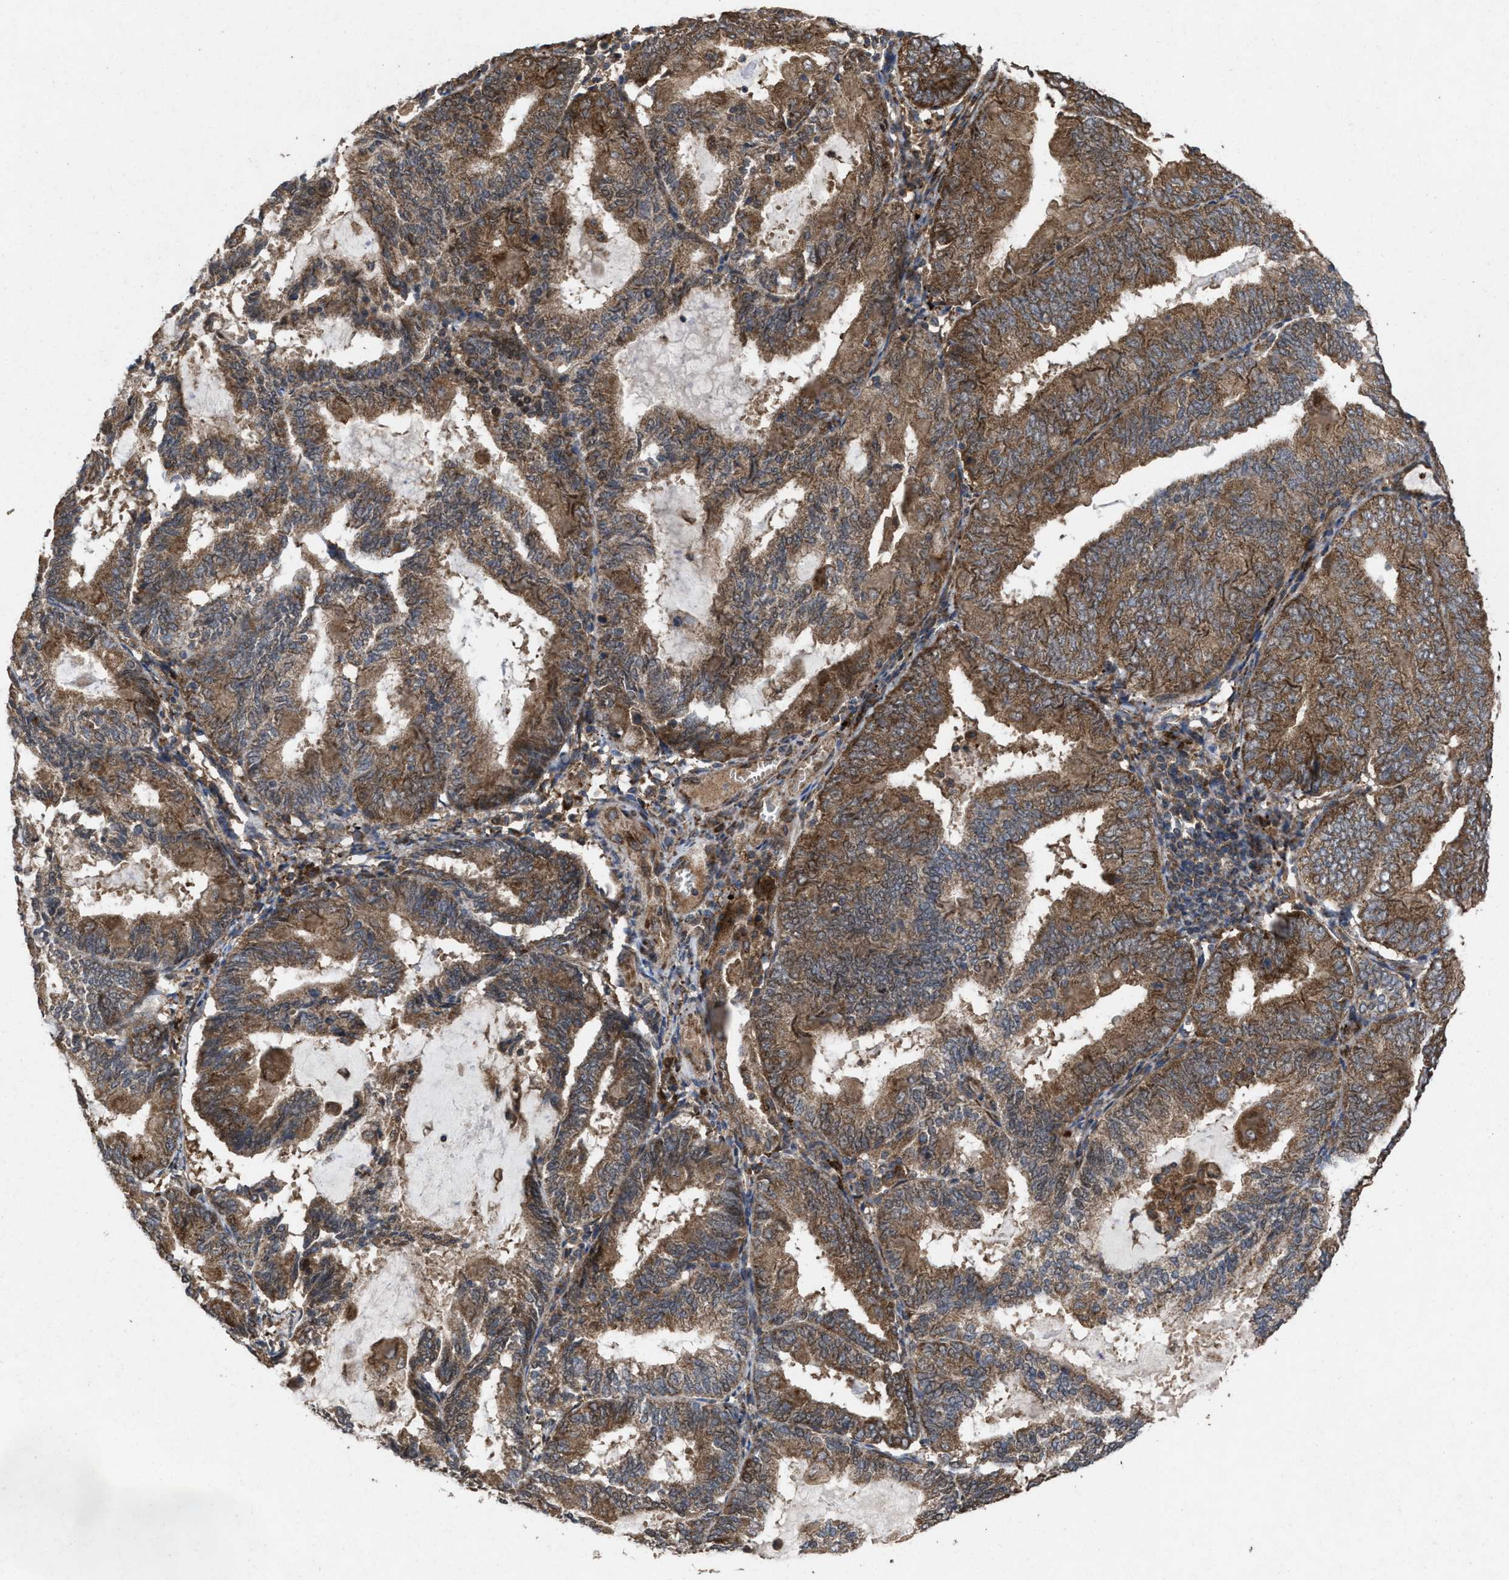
{"staining": {"intensity": "moderate", "quantity": ">75%", "location": "cytoplasmic/membranous"}, "tissue": "endometrial cancer", "cell_type": "Tumor cells", "image_type": "cancer", "snomed": [{"axis": "morphology", "description": "Adenocarcinoma, NOS"}, {"axis": "topography", "description": "Endometrium"}], "caption": "A brown stain shows moderate cytoplasmic/membranous staining of a protein in human endometrial cancer tumor cells.", "gene": "MSI2", "patient": {"sex": "female", "age": 81}}